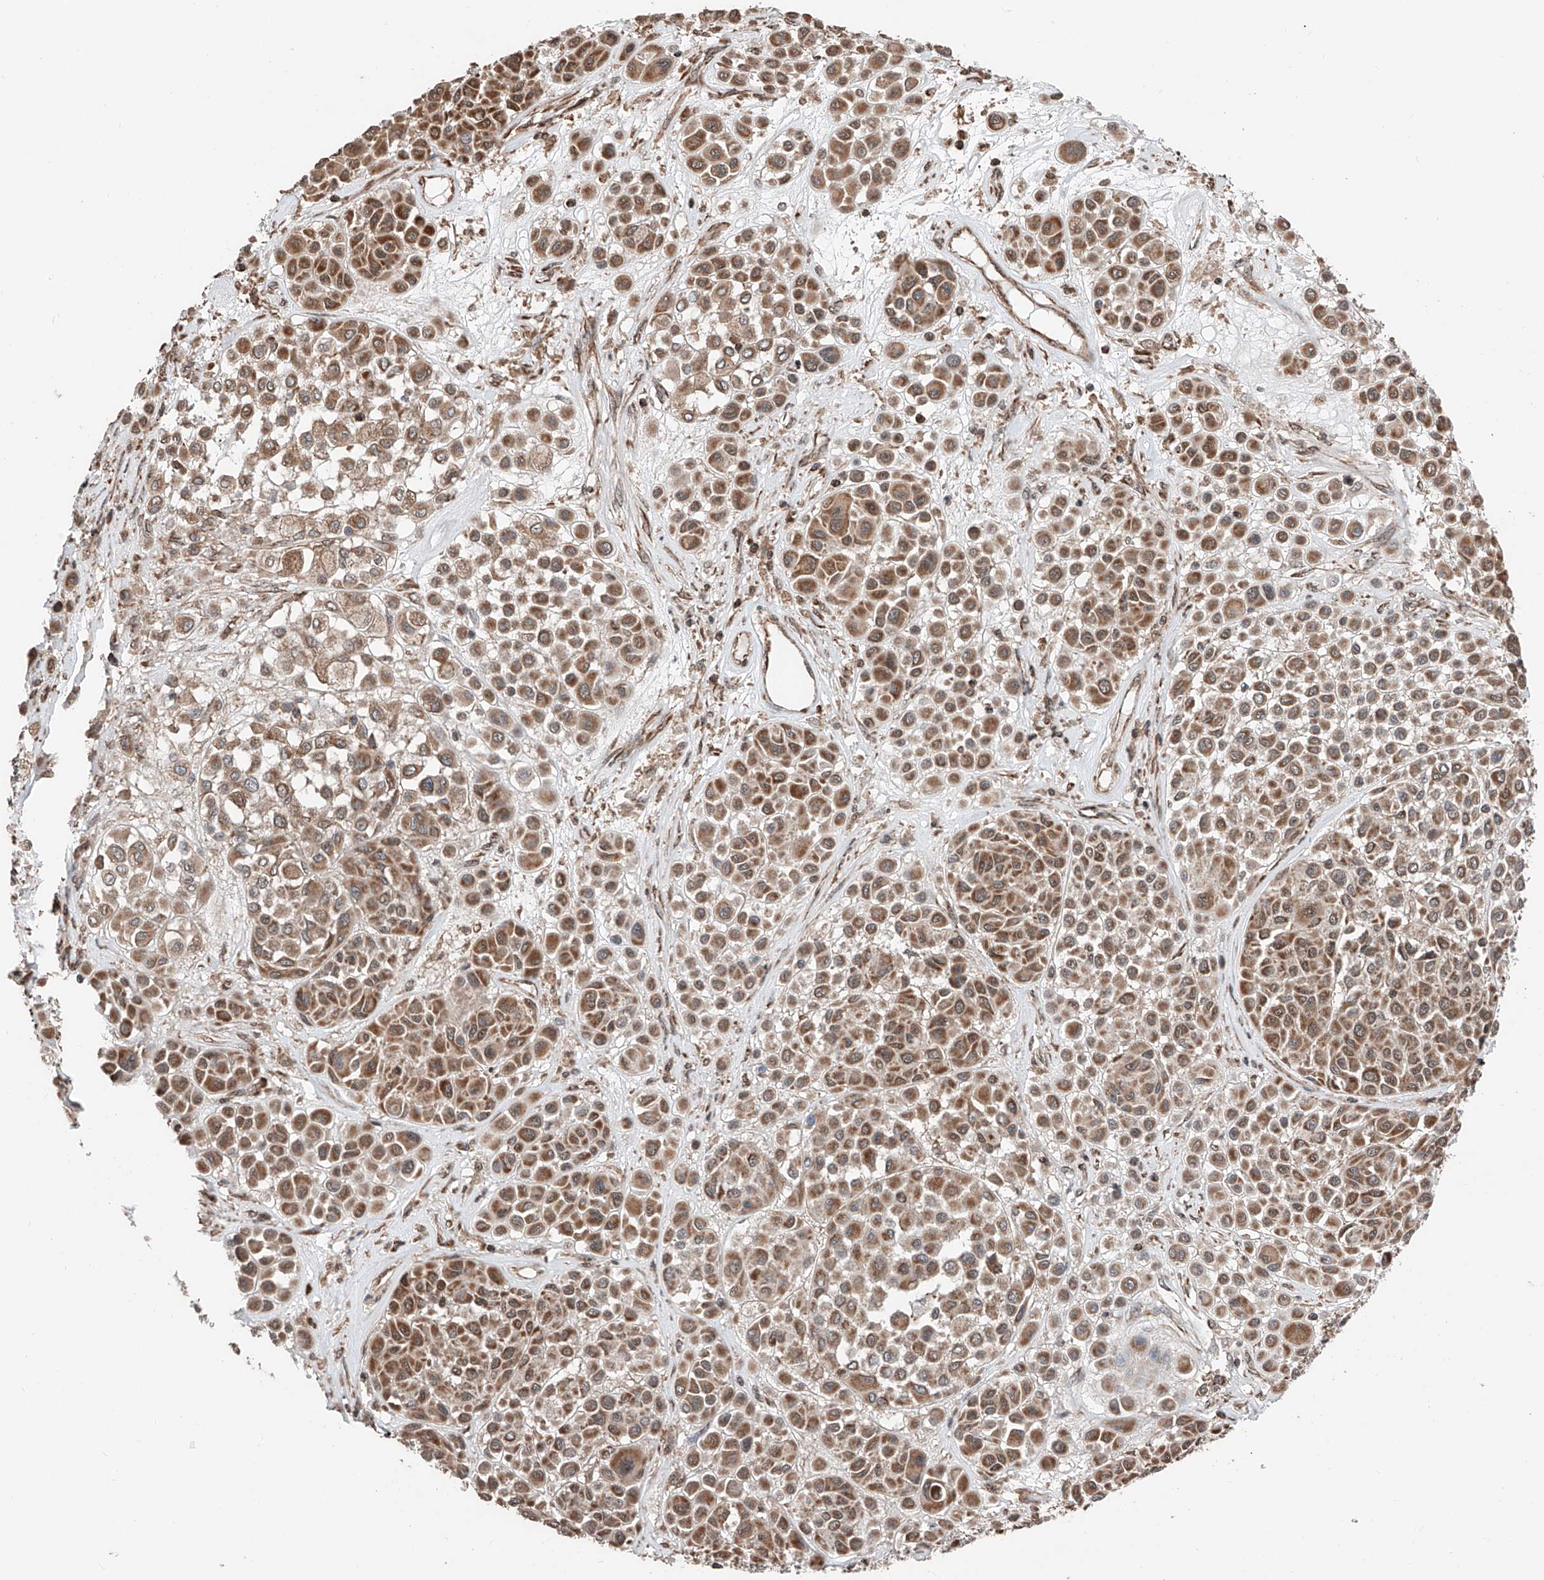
{"staining": {"intensity": "moderate", "quantity": ">75%", "location": "cytoplasmic/membranous"}, "tissue": "melanoma", "cell_type": "Tumor cells", "image_type": "cancer", "snomed": [{"axis": "morphology", "description": "Malignant melanoma, Metastatic site"}, {"axis": "topography", "description": "Soft tissue"}], "caption": "Immunohistochemical staining of human malignant melanoma (metastatic site) demonstrates medium levels of moderate cytoplasmic/membranous protein expression in approximately >75% of tumor cells.", "gene": "ZNF445", "patient": {"sex": "male", "age": 41}}